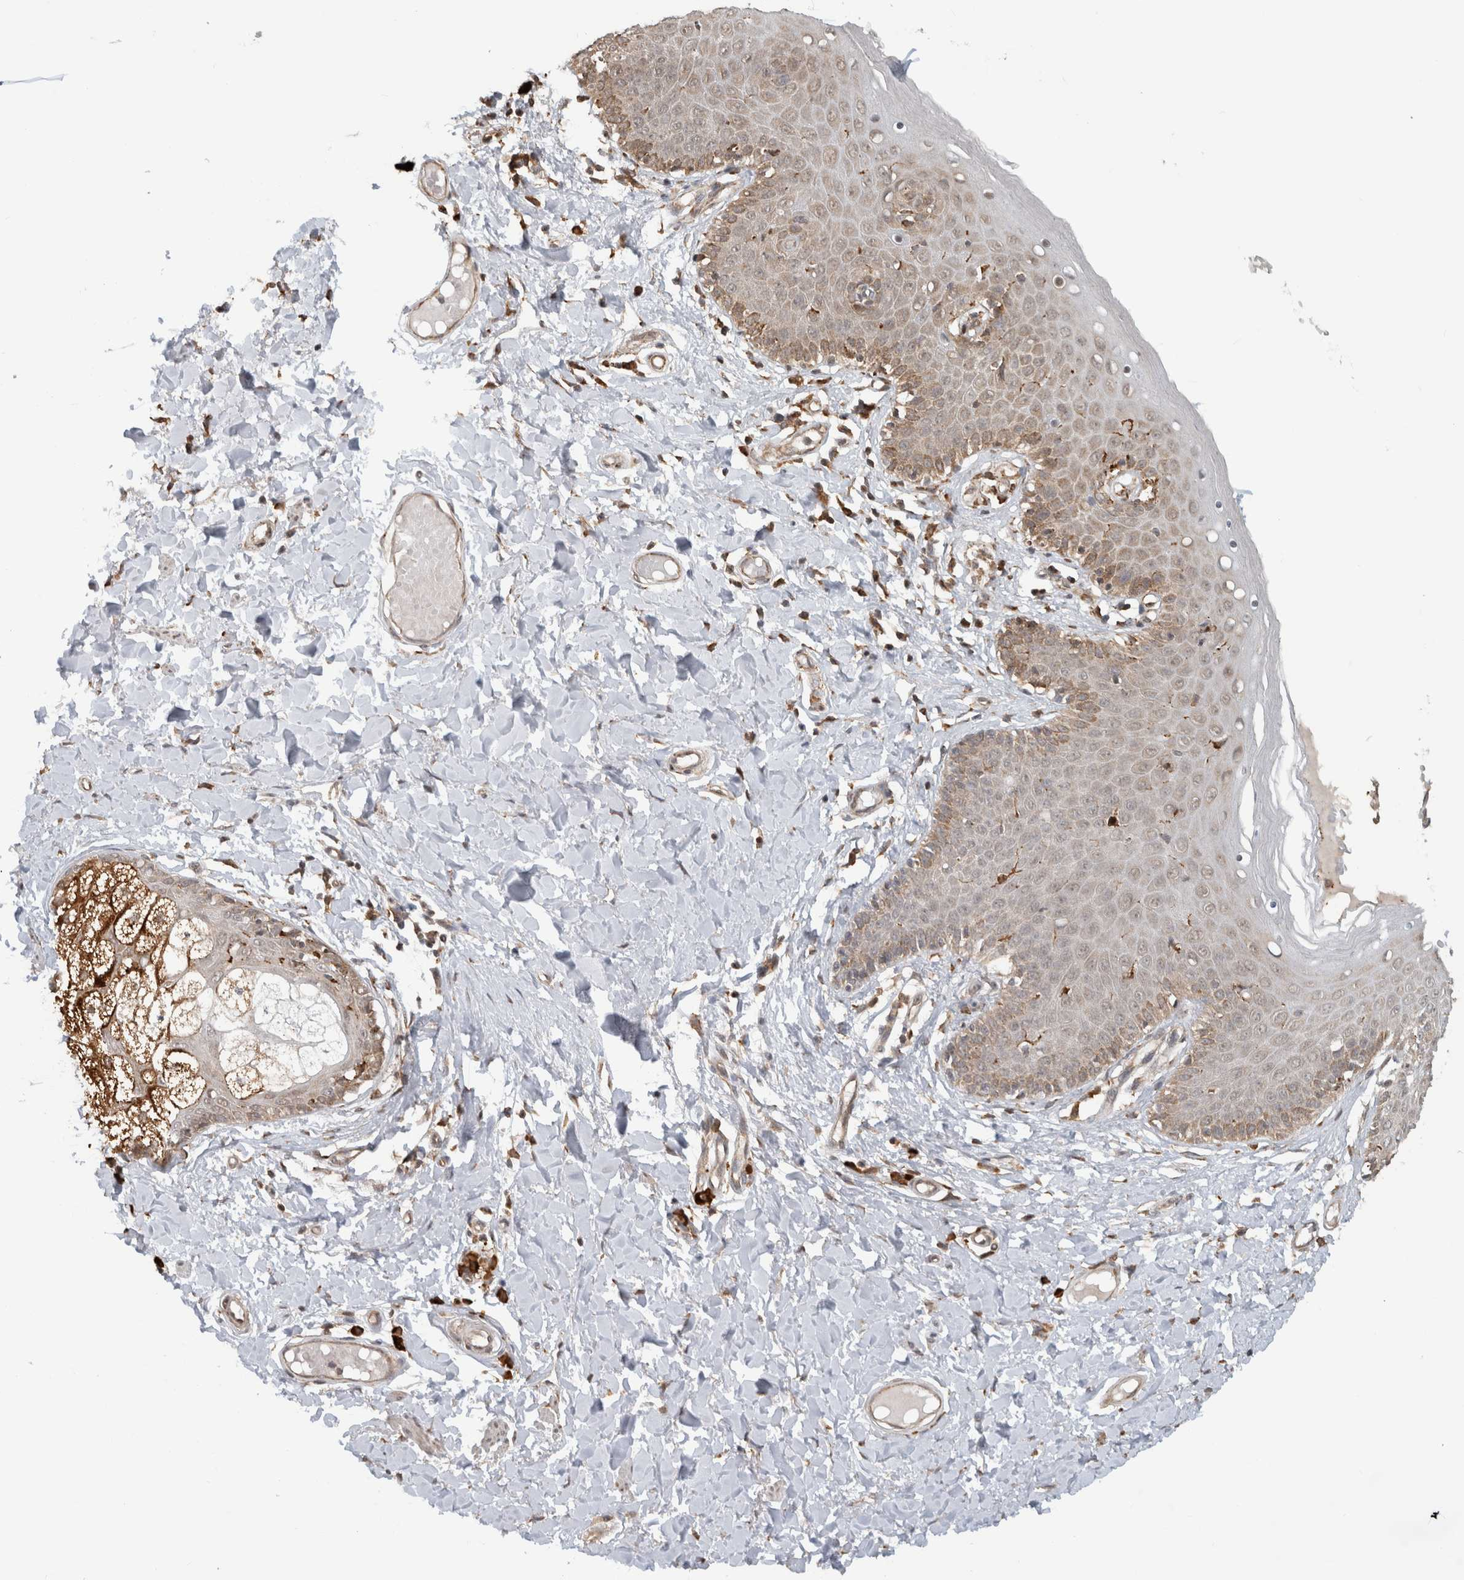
{"staining": {"intensity": "moderate", "quantity": "<25%", "location": "cytoplasmic/membranous"}, "tissue": "skin", "cell_type": "Epidermal cells", "image_type": "normal", "snomed": [{"axis": "morphology", "description": "Normal tissue, NOS"}, {"axis": "topography", "description": "Vulva"}], "caption": "Immunohistochemistry (IHC) histopathology image of normal skin stained for a protein (brown), which demonstrates low levels of moderate cytoplasmic/membranous expression in about <25% of epidermal cells.", "gene": "MS4A7", "patient": {"sex": "female", "age": 66}}